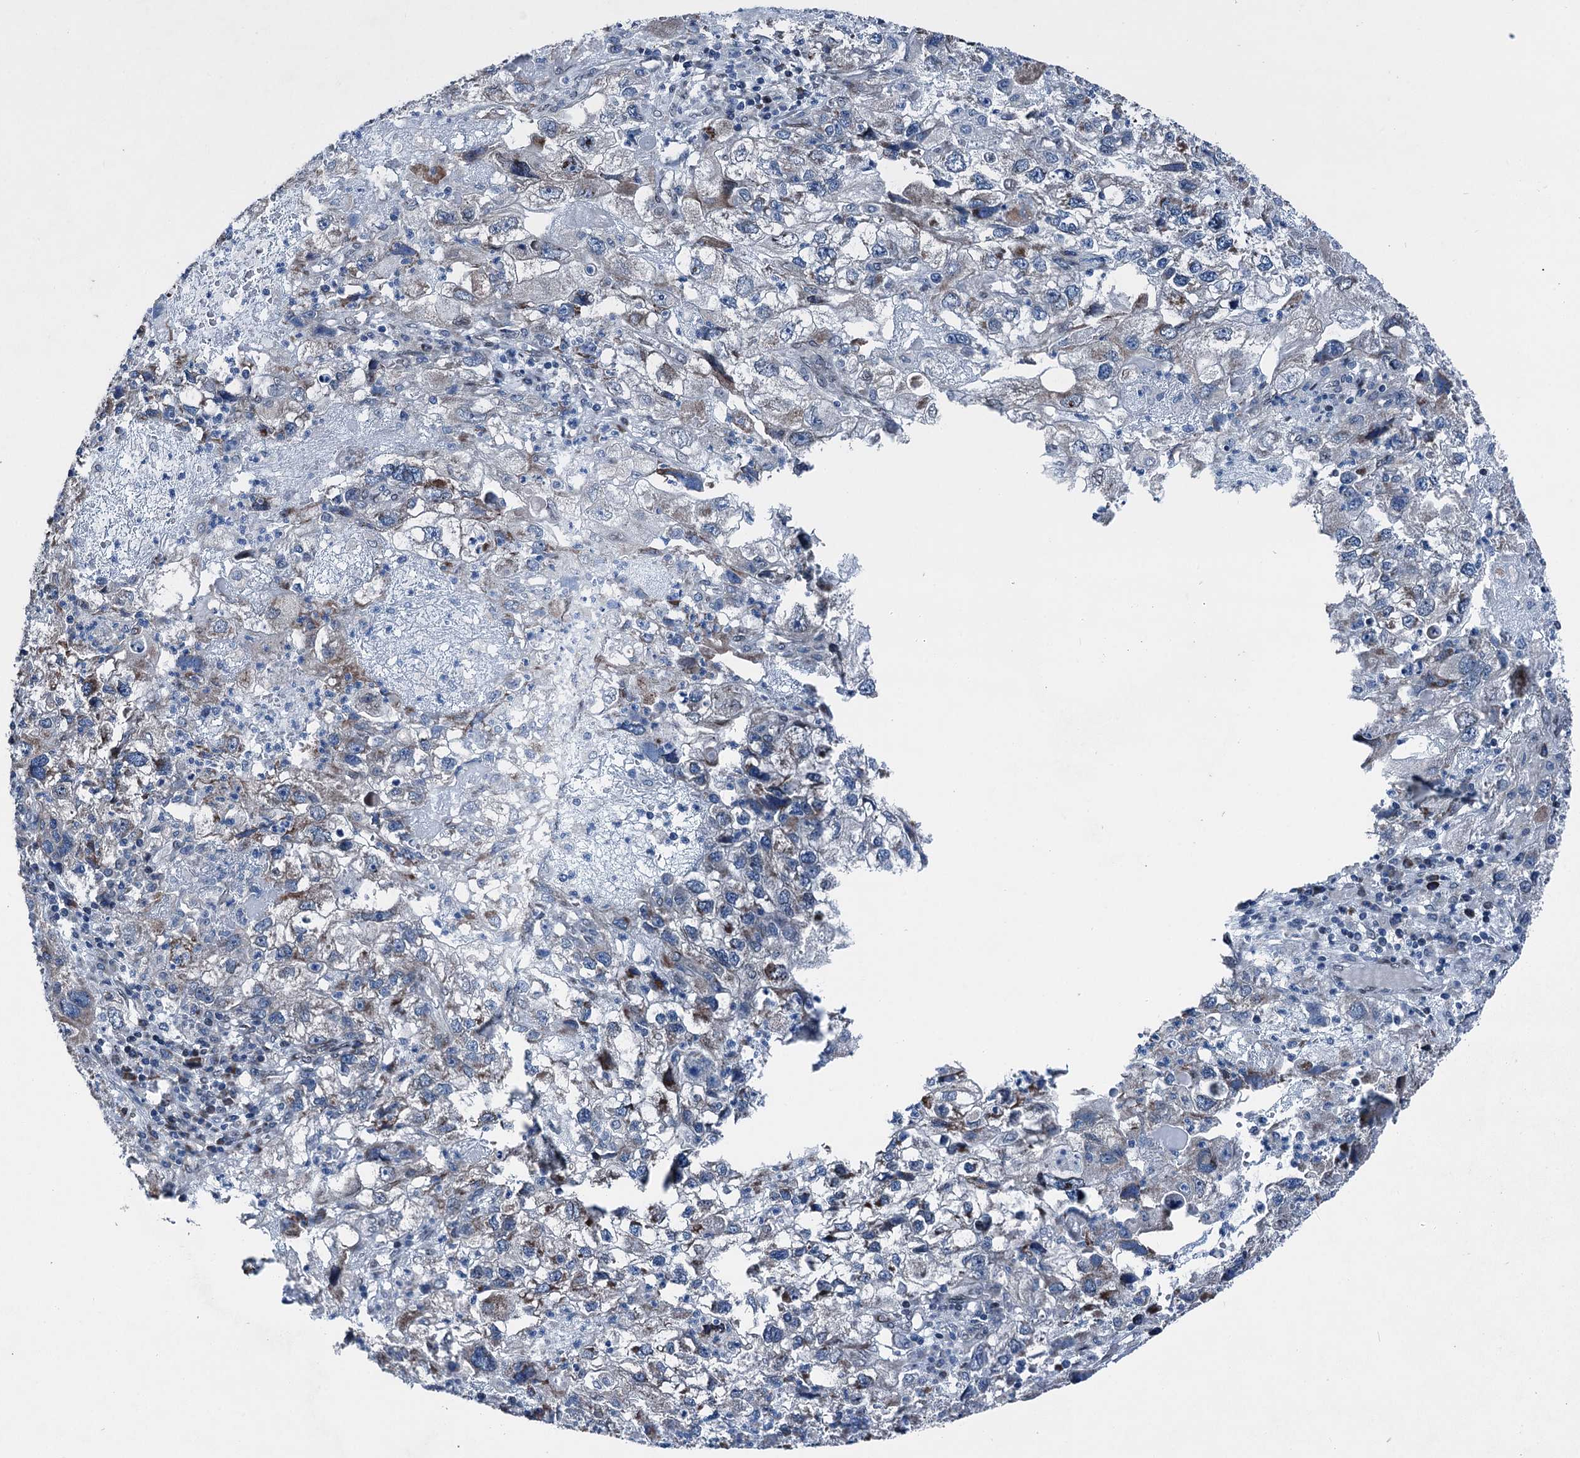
{"staining": {"intensity": "weak", "quantity": "<25%", "location": "cytoplasmic/membranous"}, "tissue": "endometrial cancer", "cell_type": "Tumor cells", "image_type": "cancer", "snomed": [{"axis": "morphology", "description": "Adenocarcinoma, NOS"}, {"axis": "topography", "description": "Endometrium"}], "caption": "Immunohistochemistry photomicrograph of human adenocarcinoma (endometrial) stained for a protein (brown), which exhibits no expression in tumor cells.", "gene": "MRPL14", "patient": {"sex": "female", "age": 49}}